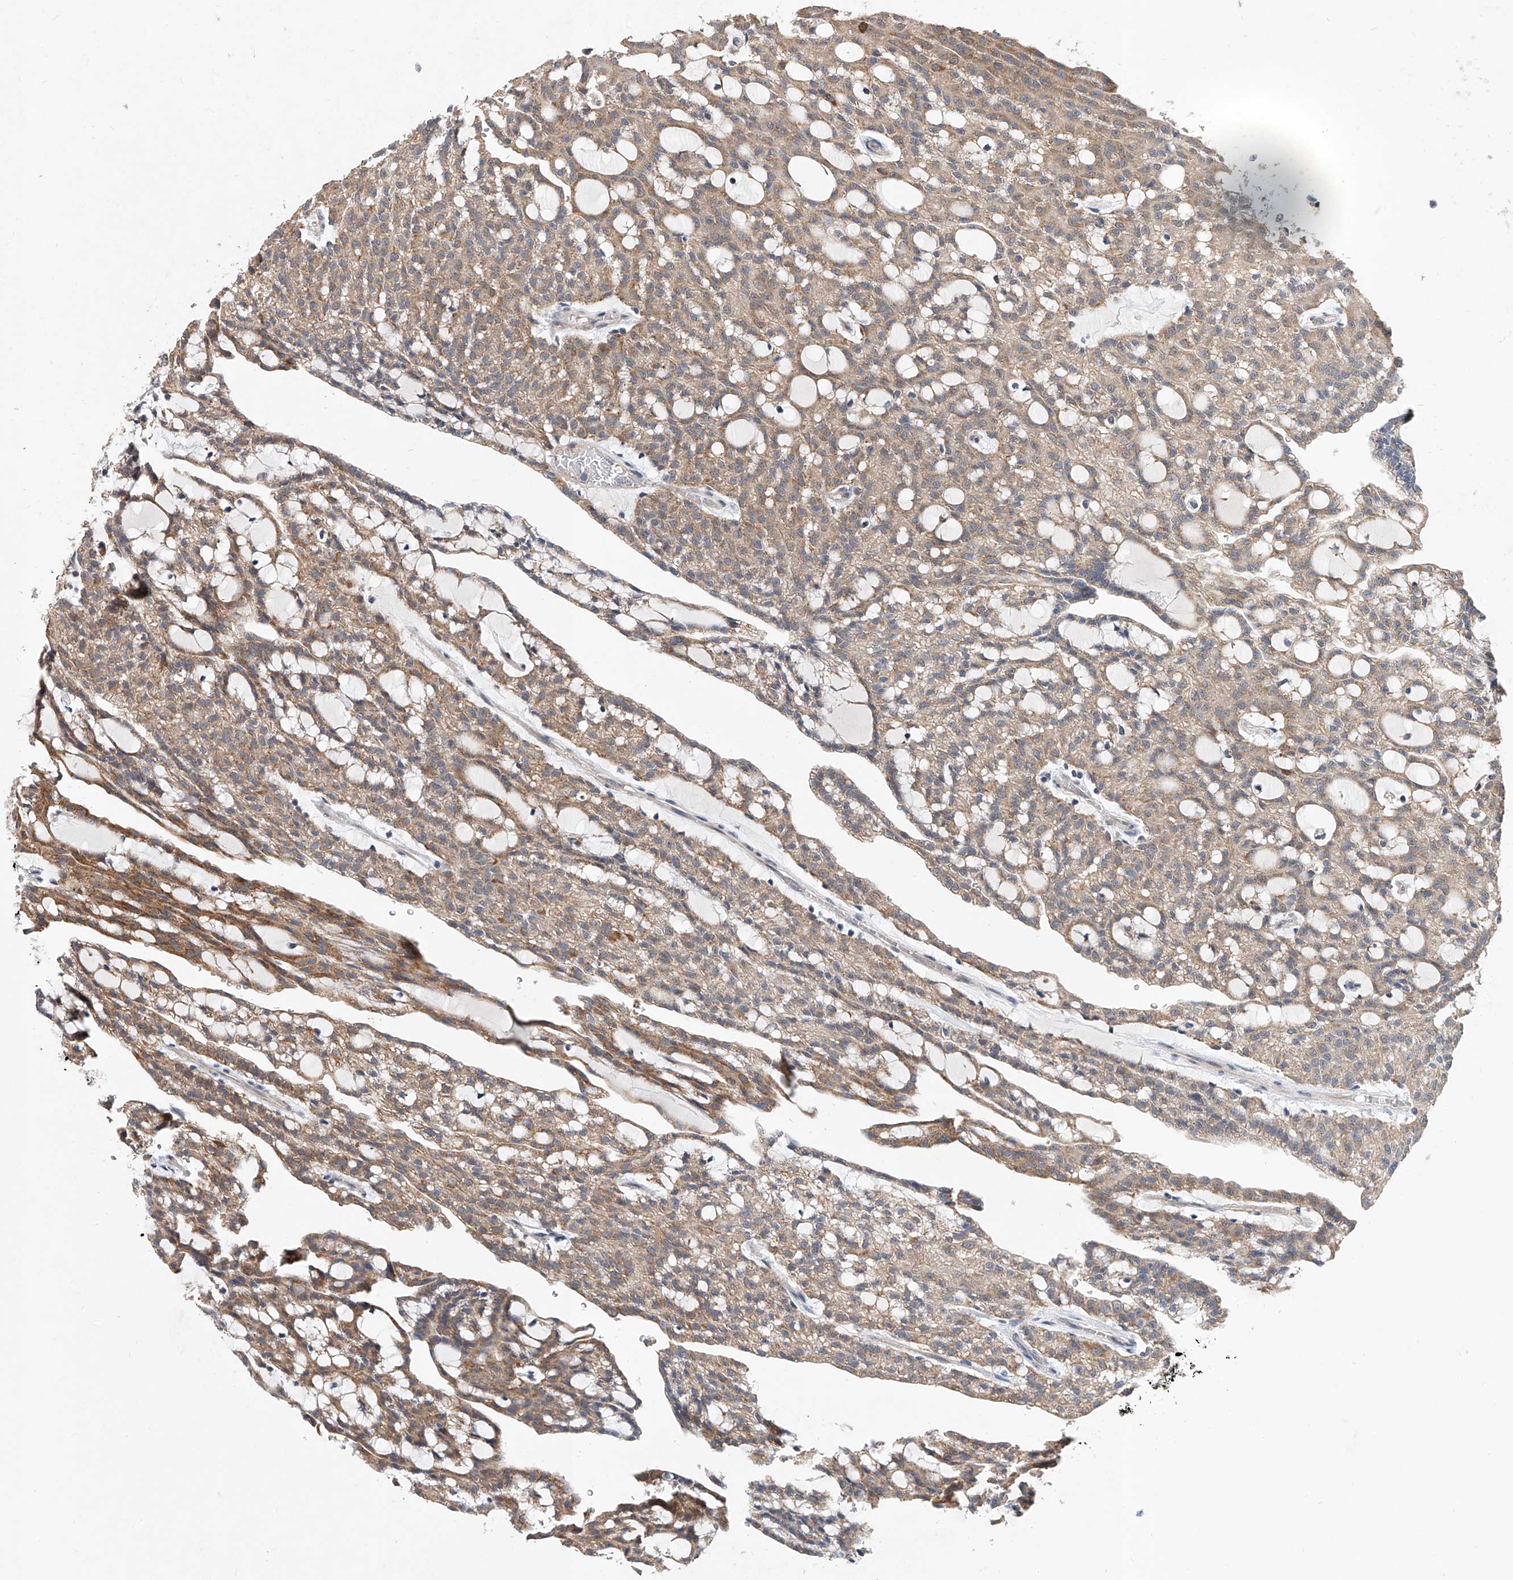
{"staining": {"intensity": "moderate", "quantity": ">75%", "location": "cytoplasmic/membranous"}, "tissue": "renal cancer", "cell_type": "Tumor cells", "image_type": "cancer", "snomed": [{"axis": "morphology", "description": "Adenocarcinoma, NOS"}, {"axis": "topography", "description": "Kidney"}], "caption": "Protein staining of renal cancer (adenocarcinoma) tissue demonstrates moderate cytoplasmic/membranous positivity in about >75% of tumor cells. (Stains: DAB in brown, nuclei in blue, Microscopy: brightfield microscopy at high magnification).", "gene": "MFSD4B", "patient": {"sex": "male", "age": 63}}